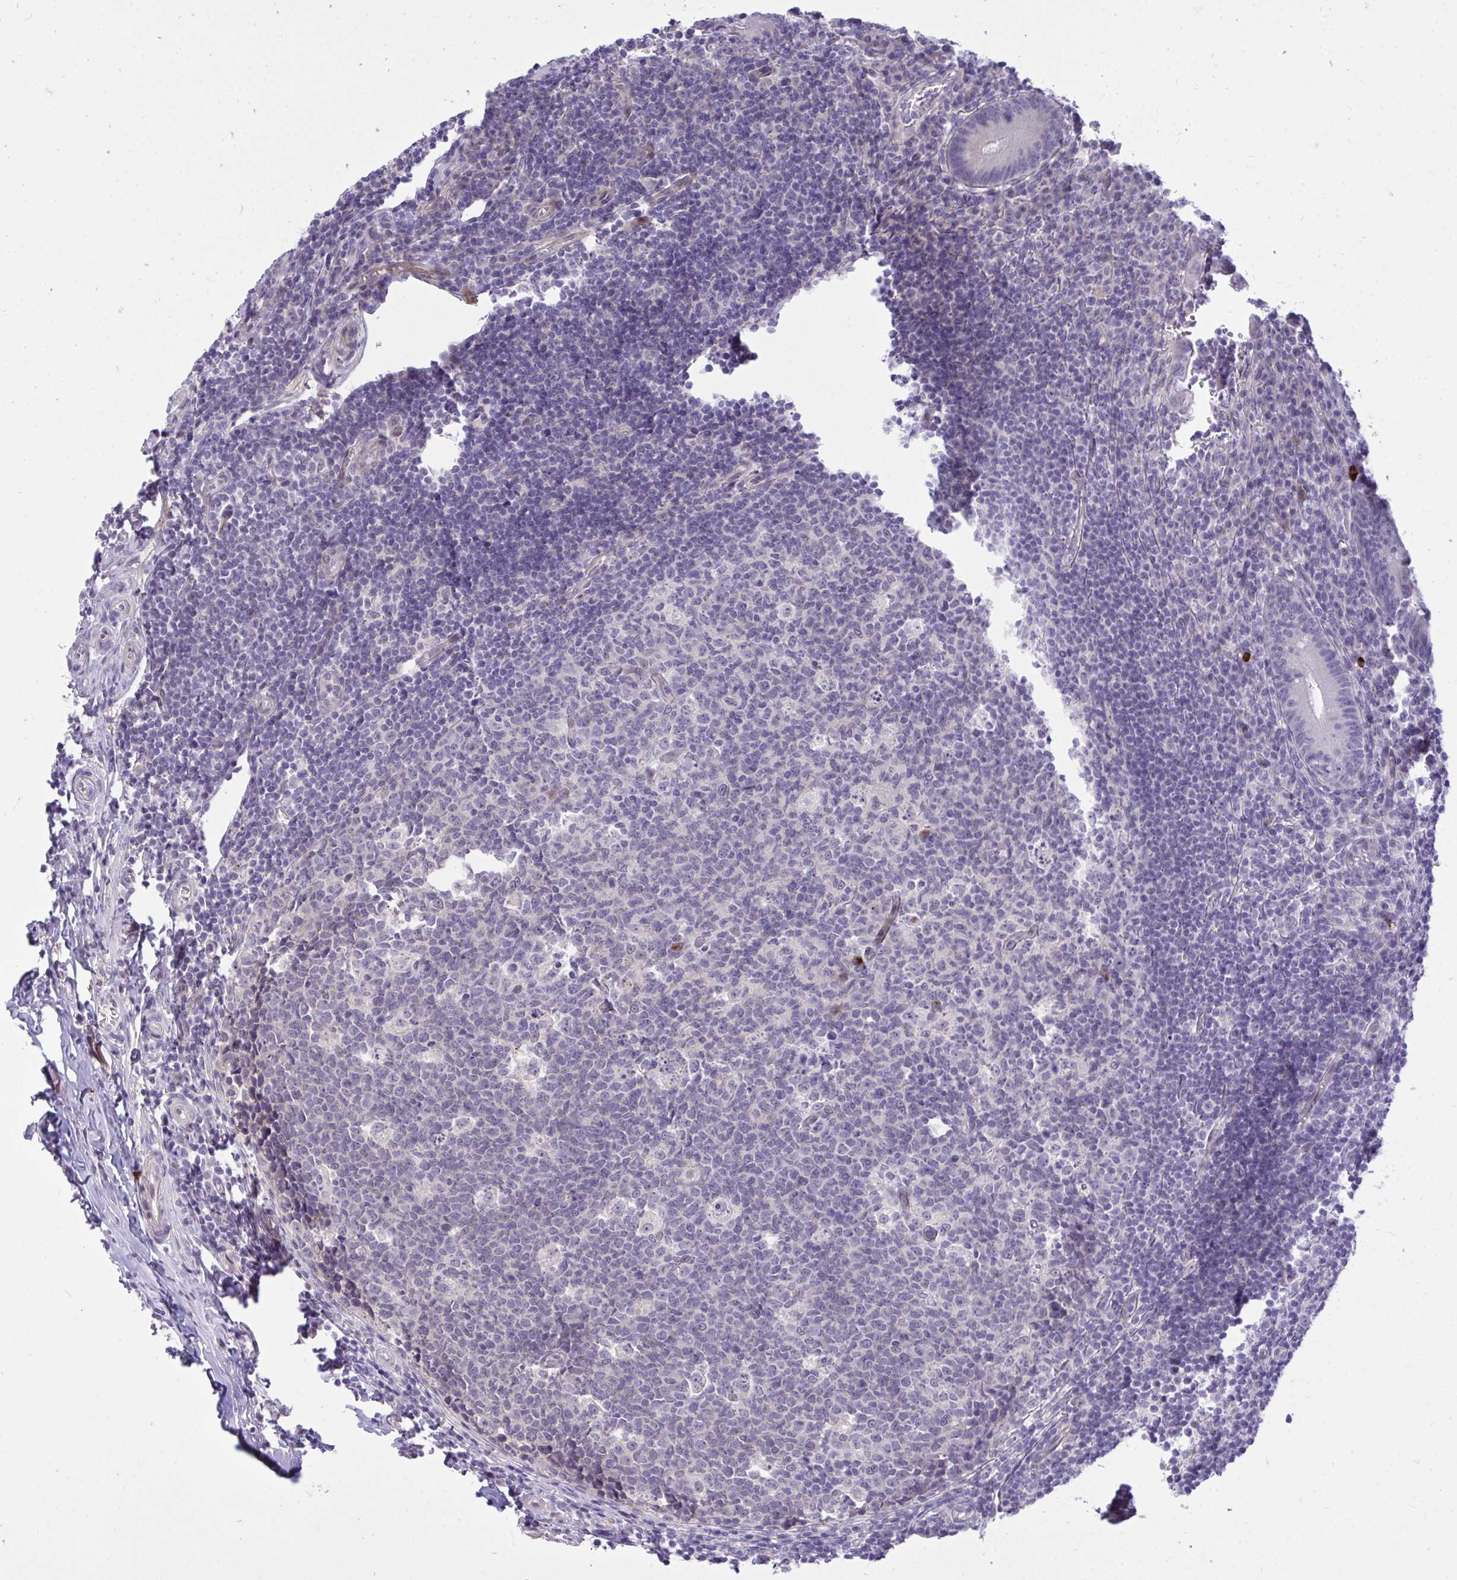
{"staining": {"intensity": "negative", "quantity": "none", "location": "none"}, "tissue": "appendix", "cell_type": "Glandular cells", "image_type": "normal", "snomed": [{"axis": "morphology", "description": "Normal tissue, NOS"}, {"axis": "topography", "description": "Appendix"}], "caption": "The histopathology image displays no staining of glandular cells in benign appendix.", "gene": "HMBOX1", "patient": {"sex": "male", "age": 18}}